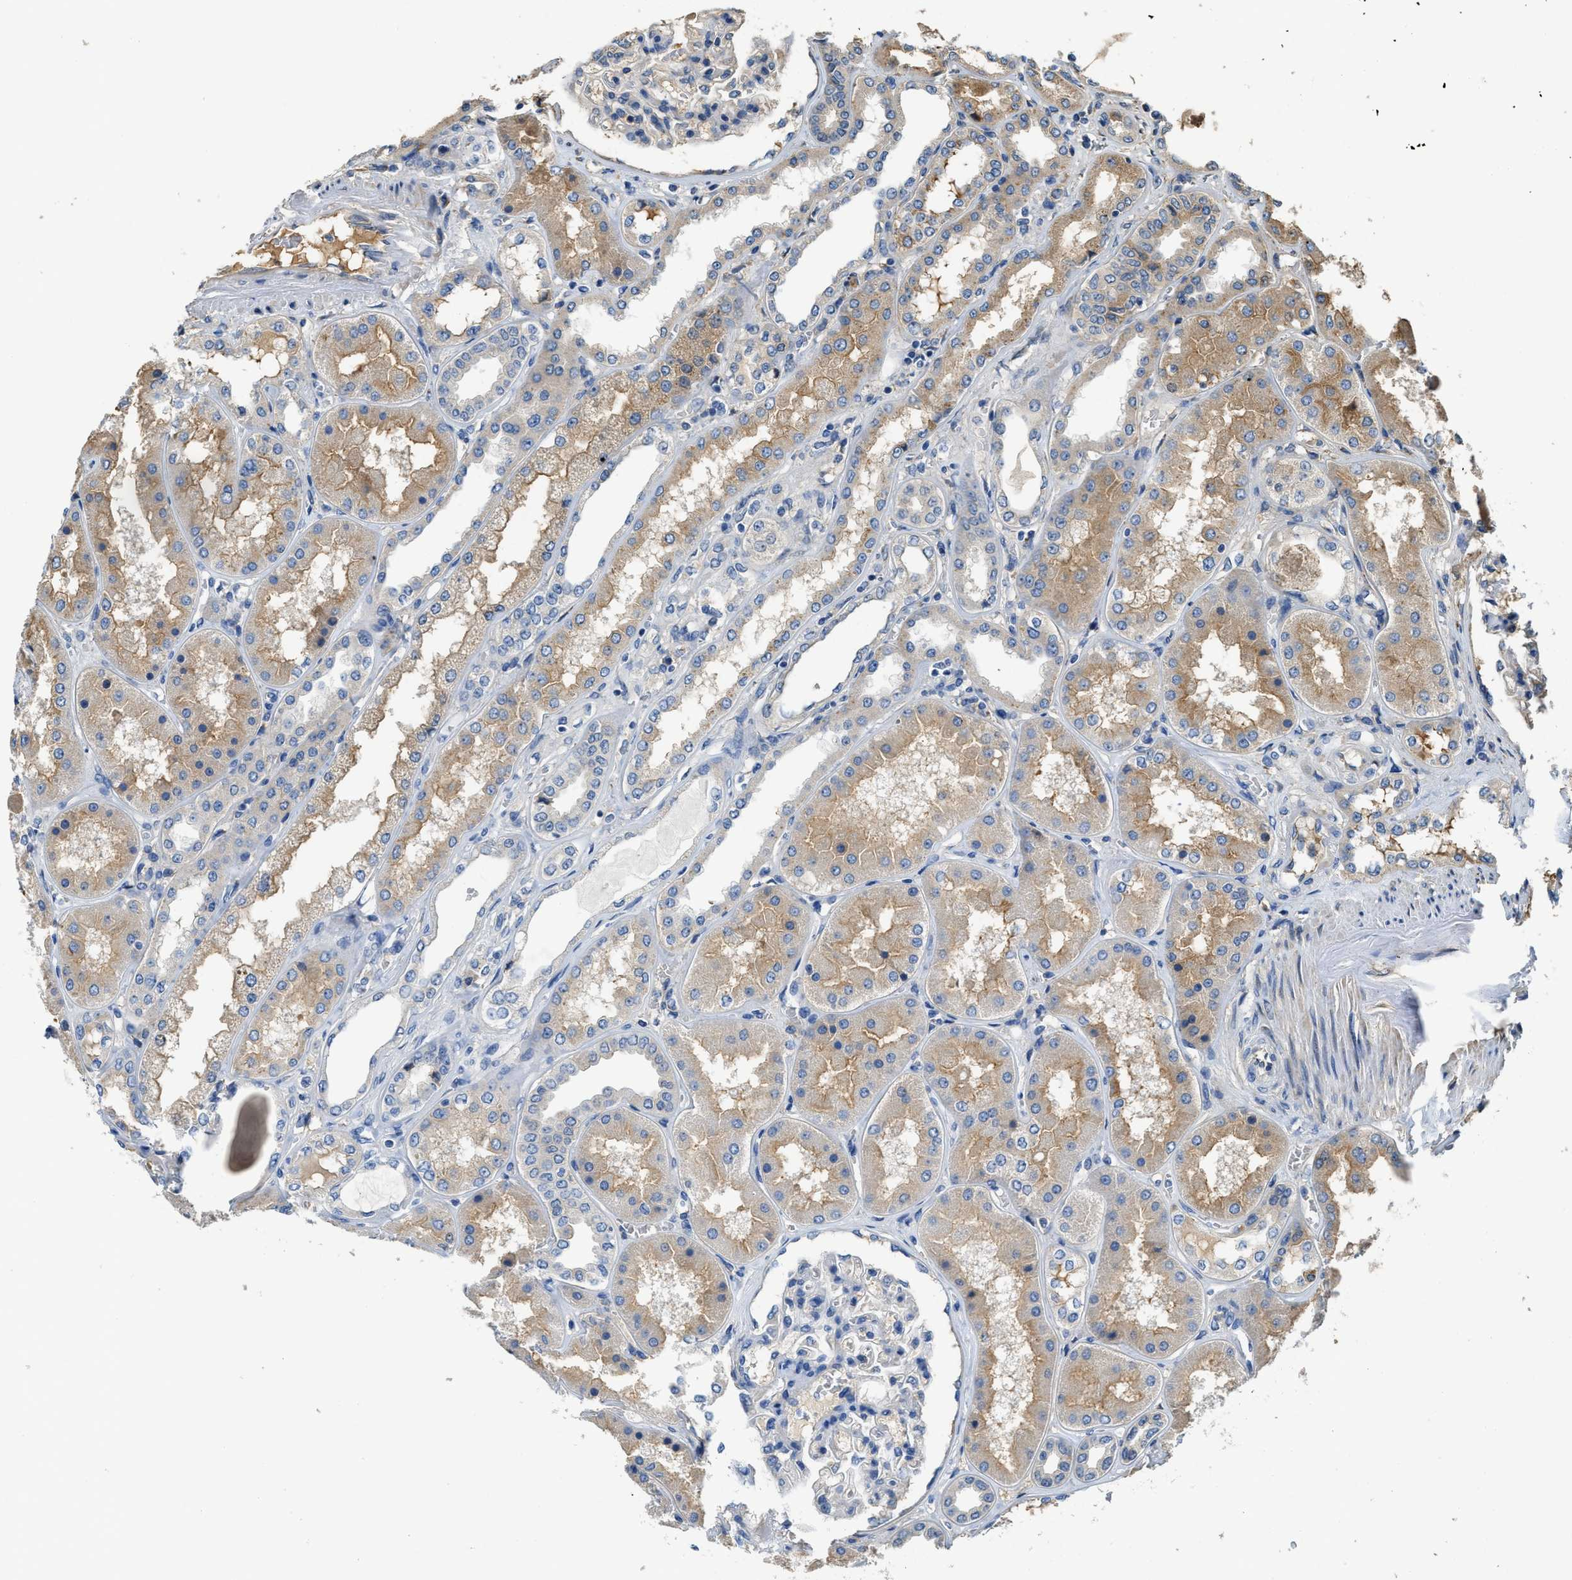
{"staining": {"intensity": "weak", "quantity": "<25%", "location": "cytoplasmic/membranous"}, "tissue": "kidney", "cell_type": "Cells in glomeruli", "image_type": "normal", "snomed": [{"axis": "morphology", "description": "Normal tissue, NOS"}, {"axis": "topography", "description": "Kidney"}], "caption": "This is a image of immunohistochemistry (IHC) staining of normal kidney, which shows no staining in cells in glomeruli. (DAB IHC visualized using brightfield microscopy, high magnification).", "gene": "RIPK2", "patient": {"sex": "female", "age": 56}}